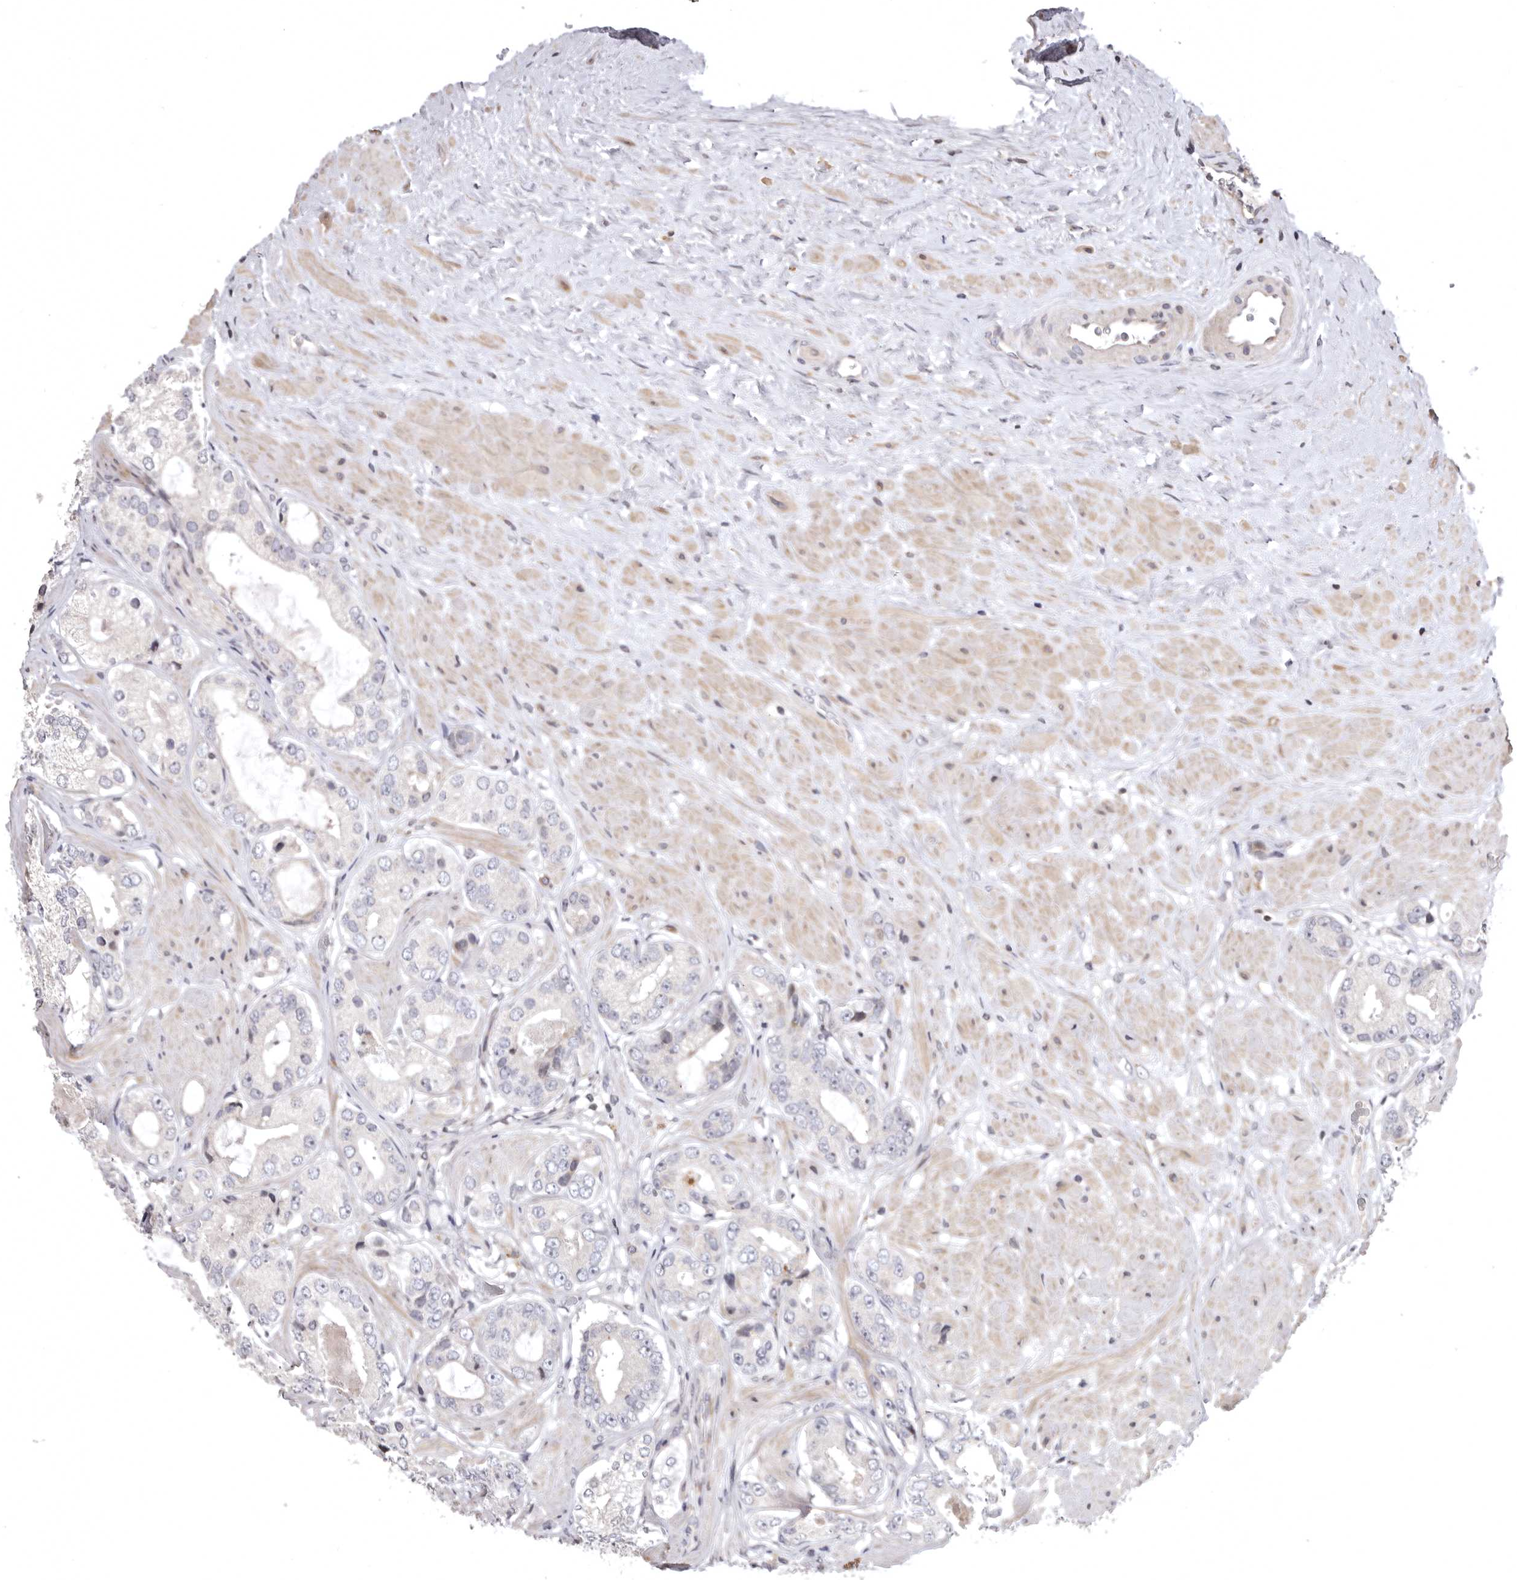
{"staining": {"intensity": "negative", "quantity": "none", "location": "none"}, "tissue": "prostate cancer", "cell_type": "Tumor cells", "image_type": "cancer", "snomed": [{"axis": "morphology", "description": "Adenocarcinoma, High grade"}, {"axis": "topography", "description": "Prostate"}], "caption": "DAB (3,3'-diaminobenzidine) immunohistochemical staining of prostate cancer (adenocarcinoma (high-grade)) demonstrates no significant expression in tumor cells.", "gene": "AZIN1", "patient": {"sex": "male", "age": 59}}